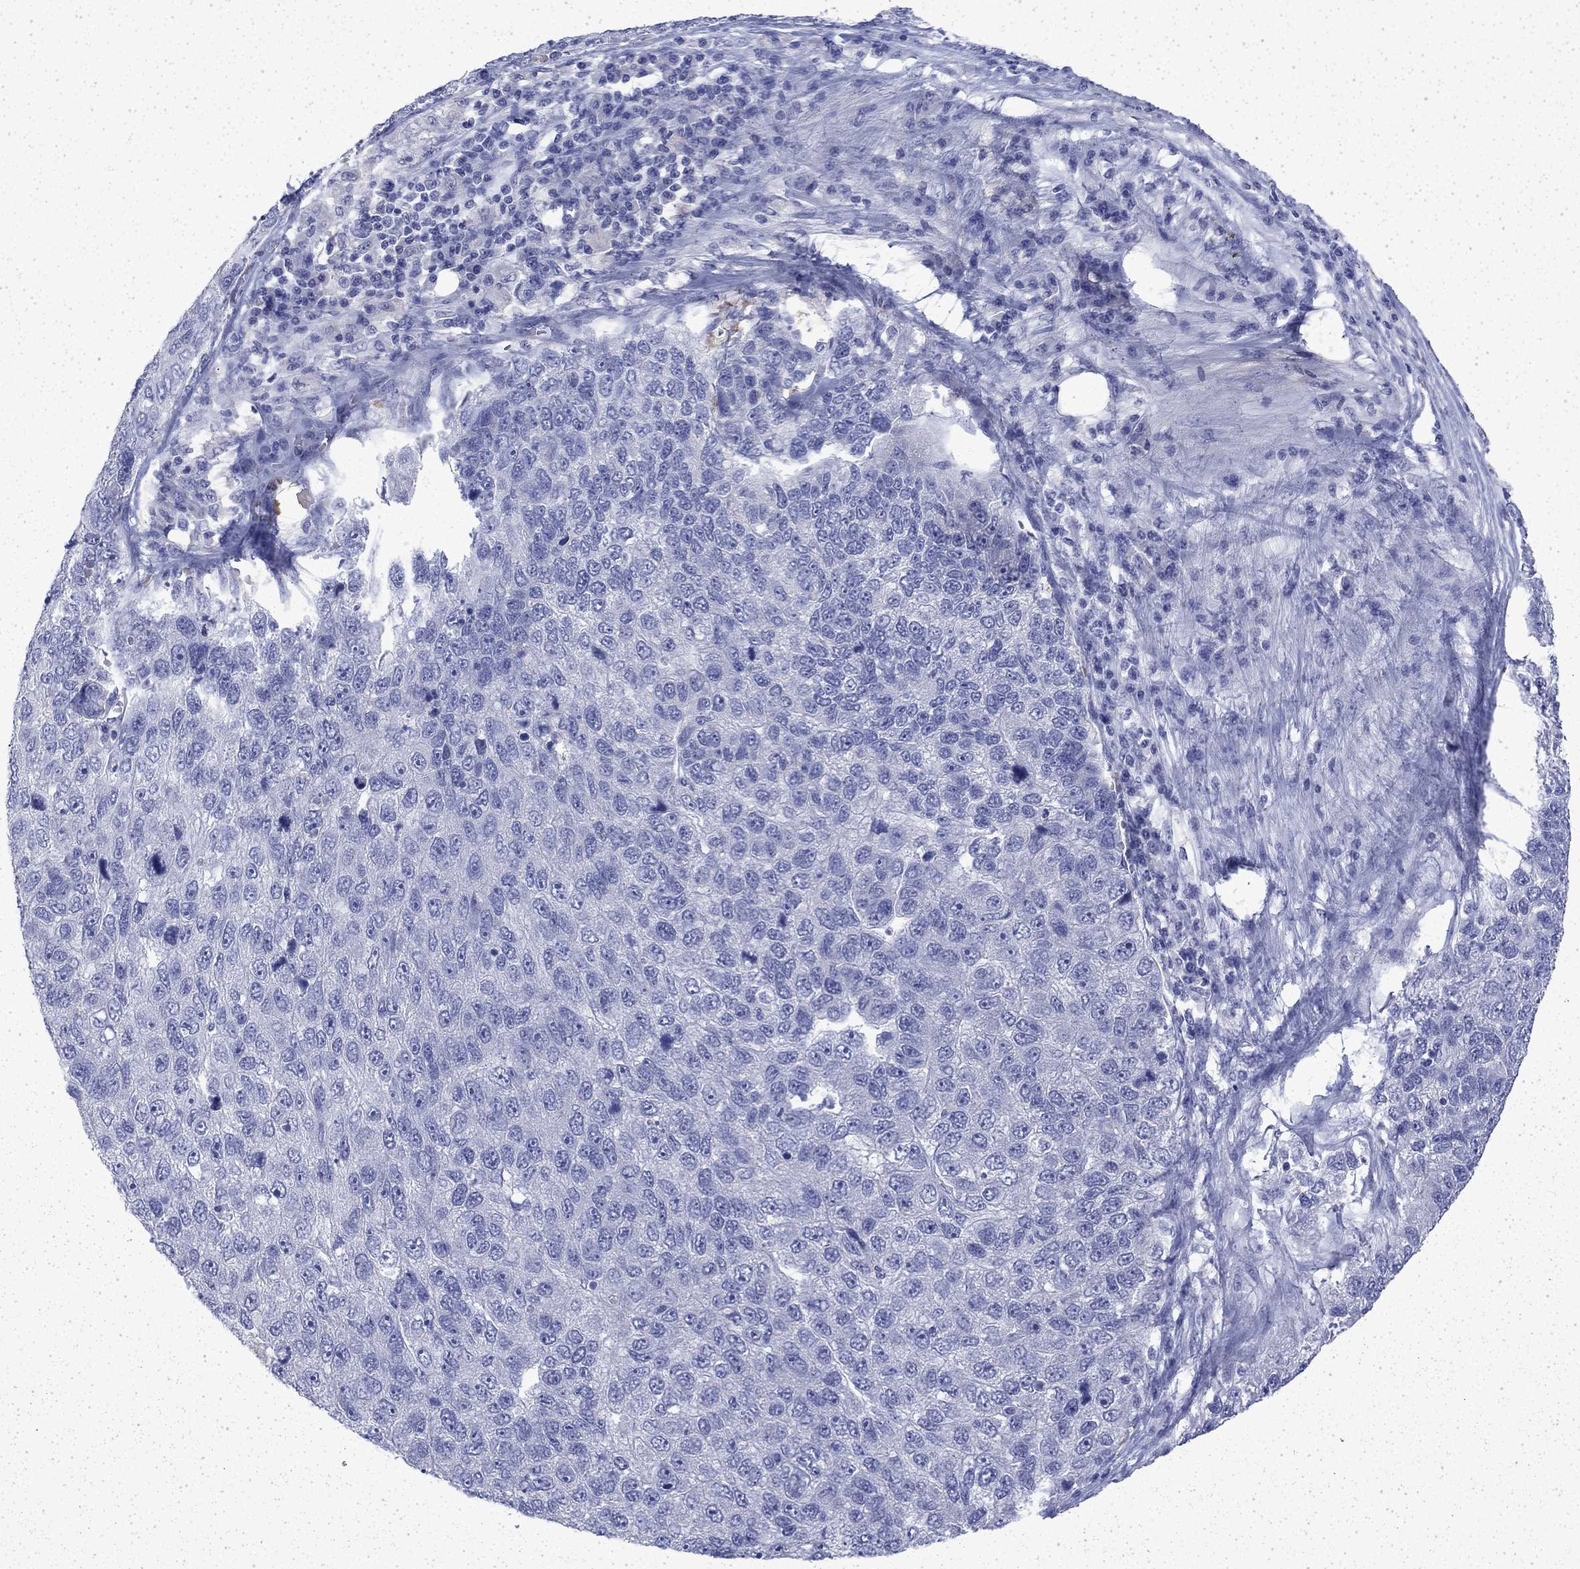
{"staining": {"intensity": "negative", "quantity": "none", "location": "none"}, "tissue": "pancreatic cancer", "cell_type": "Tumor cells", "image_type": "cancer", "snomed": [{"axis": "morphology", "description": "Adenocarcinoma, NOS"}, {"axis": "topography", "description": "Pancreas"}], "caption": "This is an immunohistochemistry (IHC) histopathology image of pancreatic cancer (adenocarcinoma). There is no positivity in tumor cells.", "gene": "ENPP6", "patient": {"sex": "female", "age": 61}}